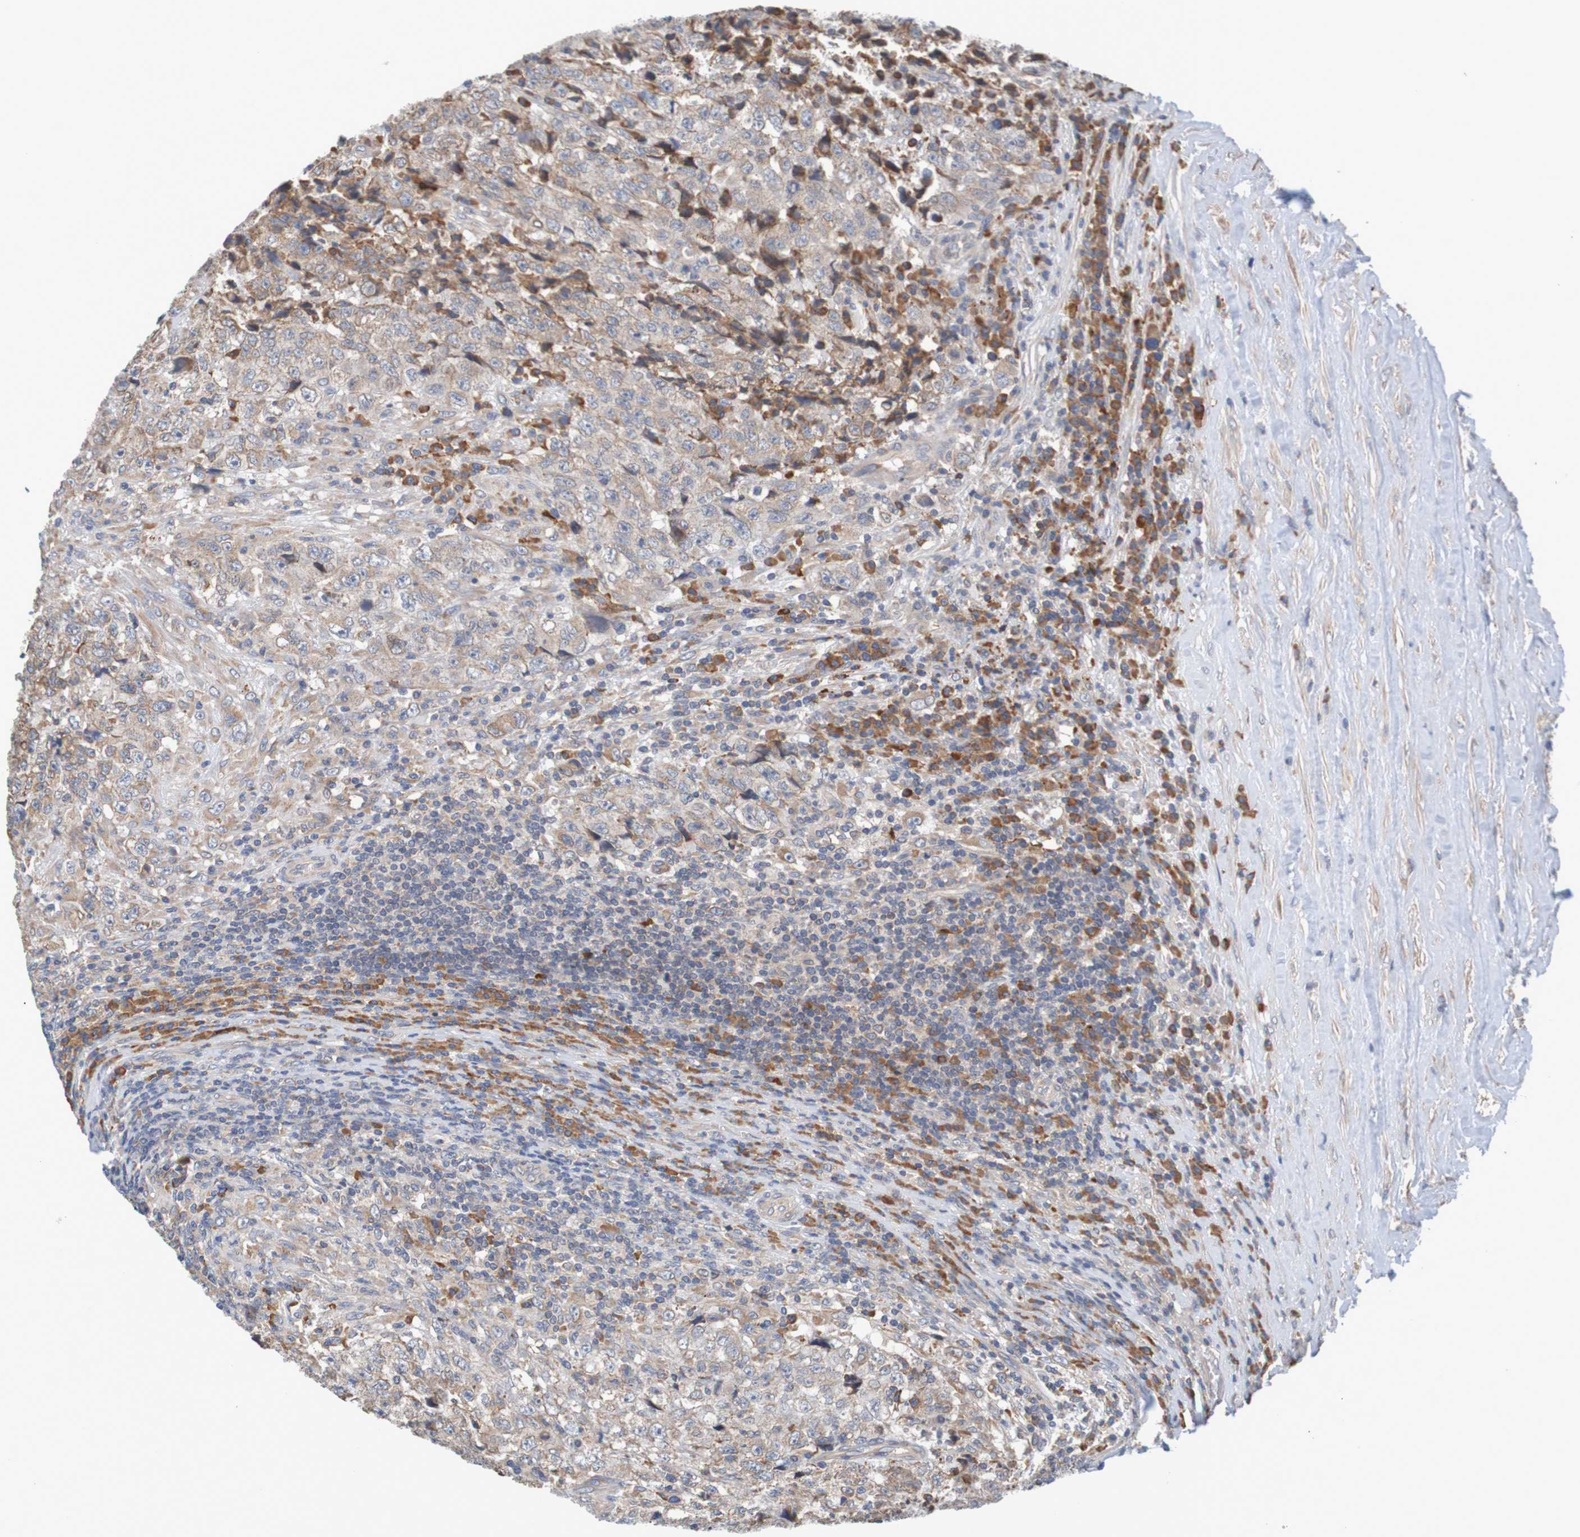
{"staining": {"intensity": "weak", "quantity": ">75%", "location": "cytoplasmic/membranous"}, "tissue": "testis cancer", "cell_type": "Tumor cells", "image_type": "cancer", "snomed": [{"axis": "morphology", "description": "Necrosis, NOS"}, {"axis": "morphology", "description": "Carcinoma, Embryonal, NOS"}, {"axis": "topography", "description": "Testis"}], "caption": "High-power microscopy captured an immunohistochemistry (IHC) image of testis embryonal carcinoma, revealing weak cytoplasmic/membranous staining in approximately >75% of tumor cells. The protein is shown in brown color, while the nuclei are stained blue.", "gene": "CLDN18", "patient": {"sex": "male", "age": 19}}